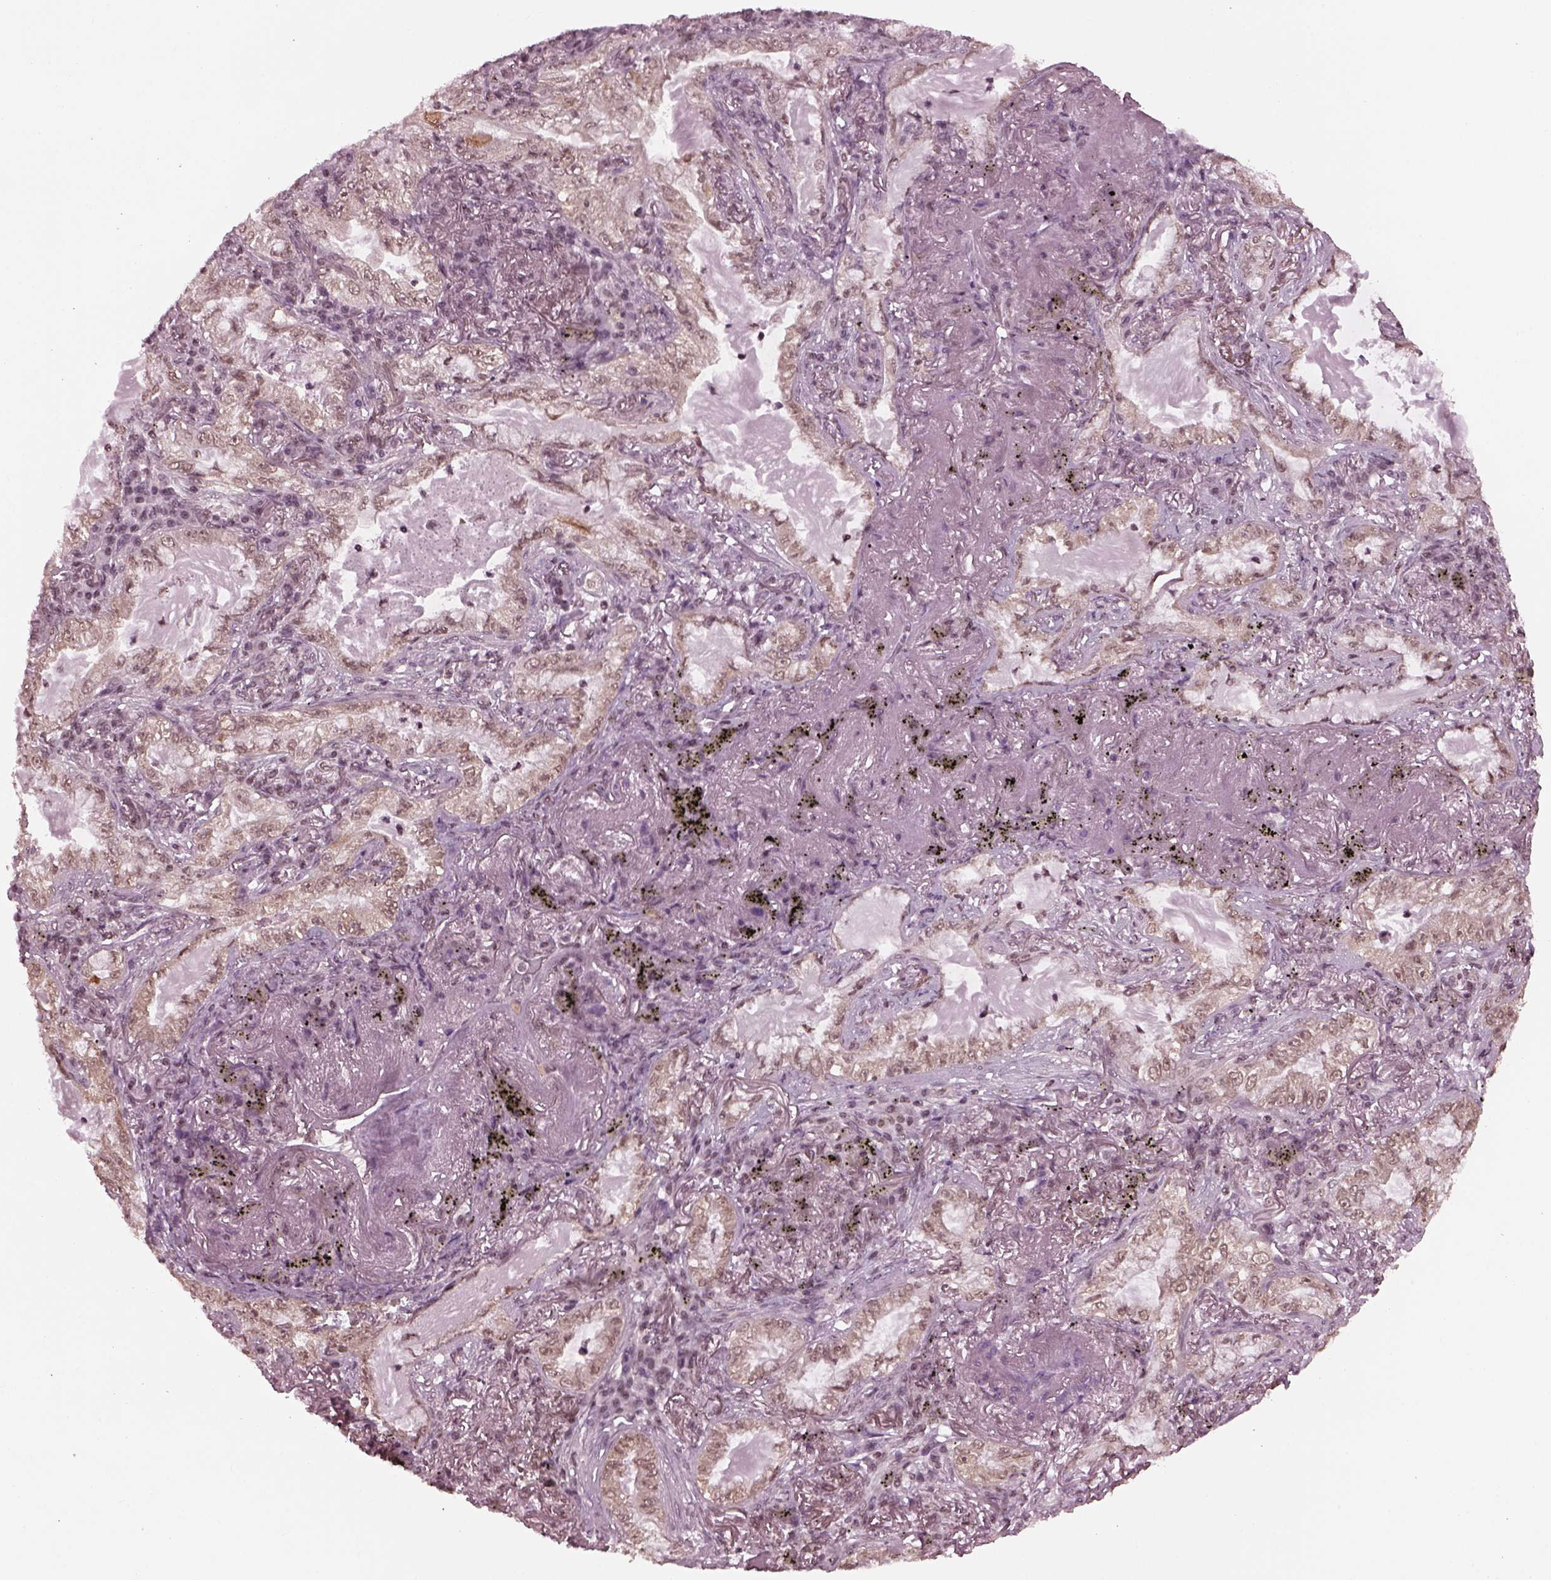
{"staining": {"intensity": "weak", "quantity": "<25%", "location": "cytoplasmic/membranous,nuclear"}, "tissue": "lung cancer", "cell_type": "Tumor cells", "image_type": "cancer", "snomed": [{"axis": "morphology", "description": "Adenocarcinoma, NOS"}, {"axis": "topography", "description": "Lung"}], "caption": "Tumor cells are negative for brown protein staining in adenocarcinoma (lung).", "gene": "RUVBL2", "patient": {"sex": "female", "age": 73}}